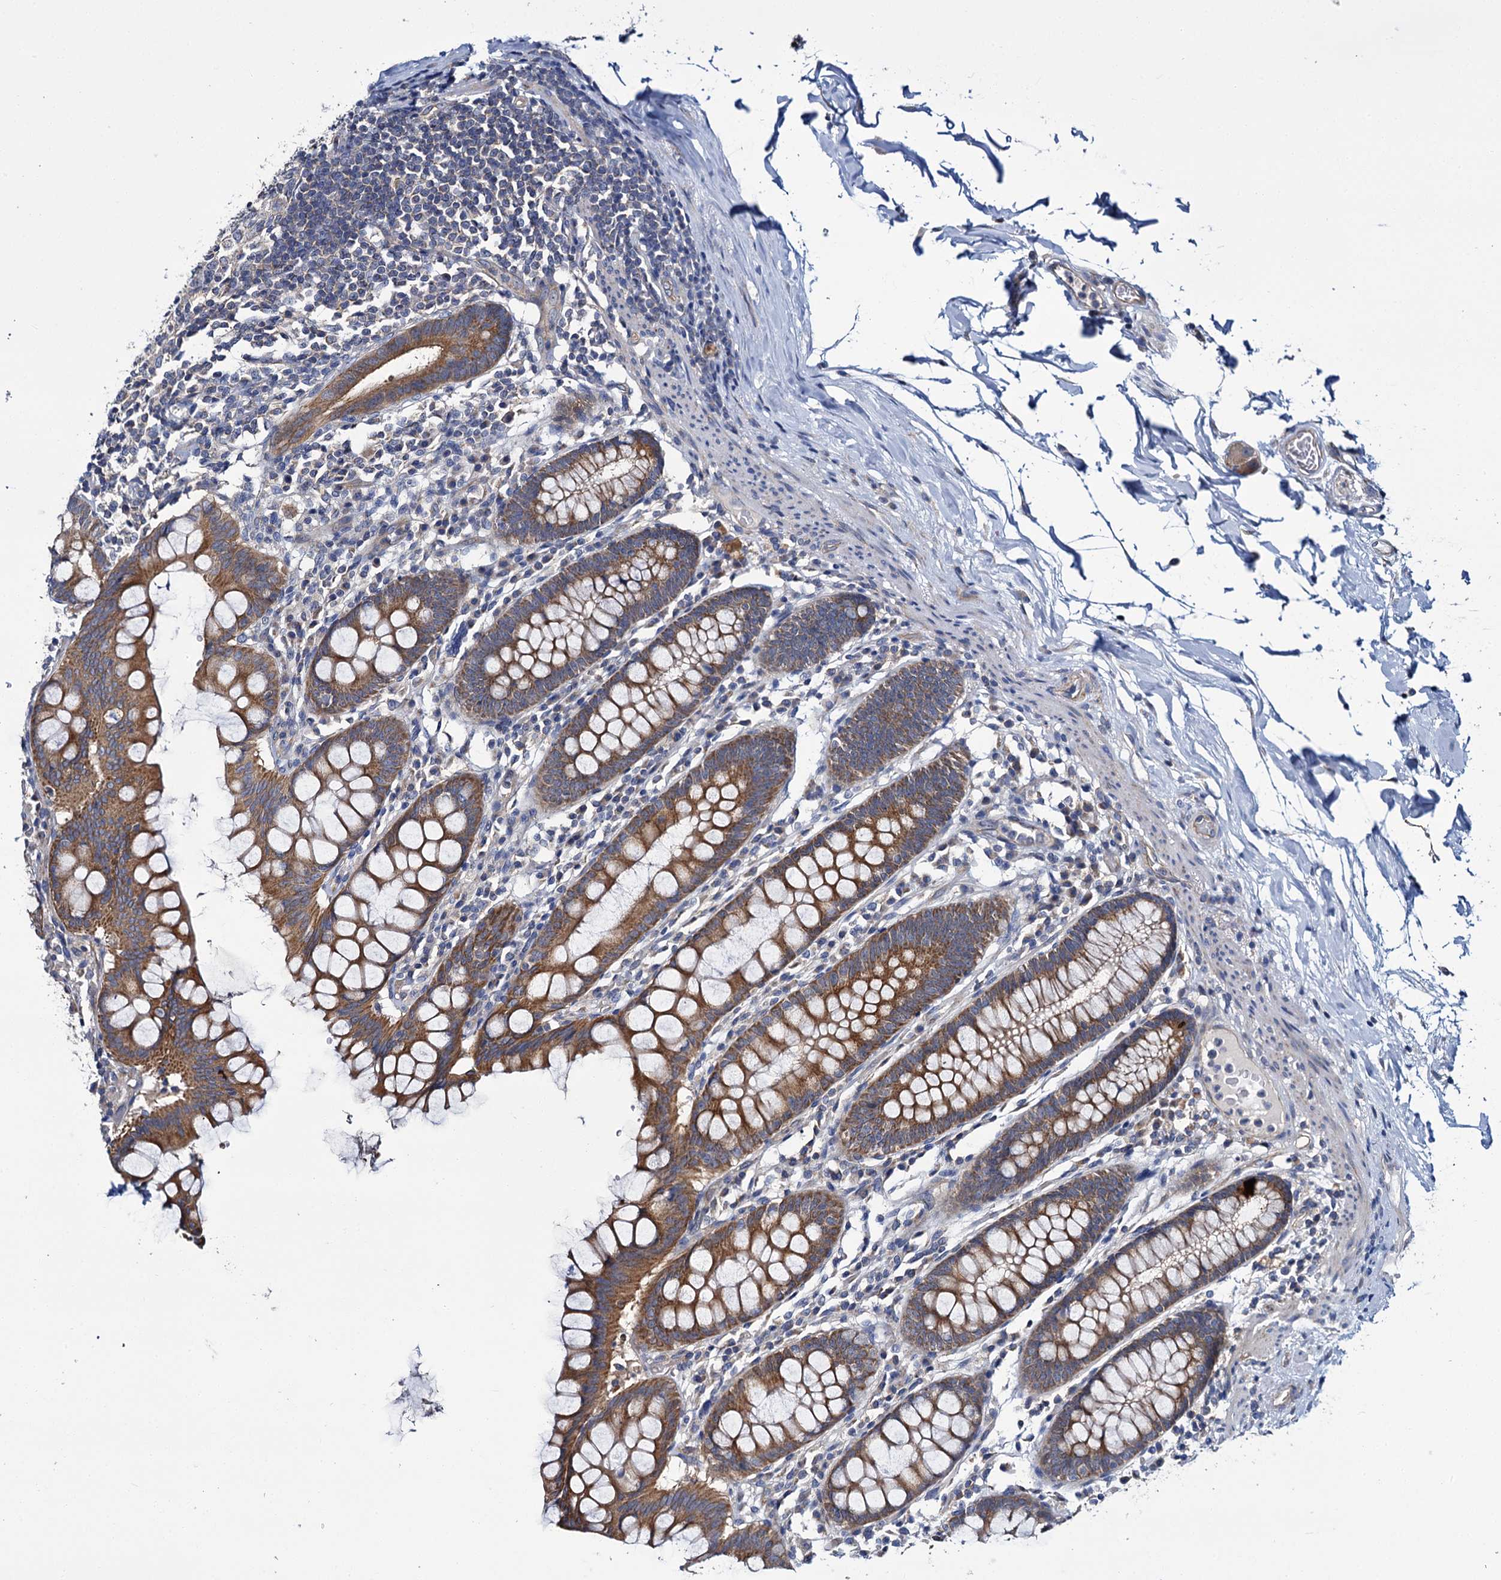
{"staining": {"intensity": "weak", "quantity": "25%-75%", "location": "cytoplasmic/membranous"}, "tissue": "colon", "cell_type": "Endothelial cells", "image_type": "normal", "snomed": [{"axis": "morphology", "description": "Normal tissue, NOS"}, {"axis": "topography", "description": "Colon"}], "caption": "Human colon stained for a protein (brown) reveals weak cytoplasmic/membranous positive positivity in approximately 25%-75% of endothelial cells.", "gene": "CEP295", "patient": {"sex": "female", "age": 79}}